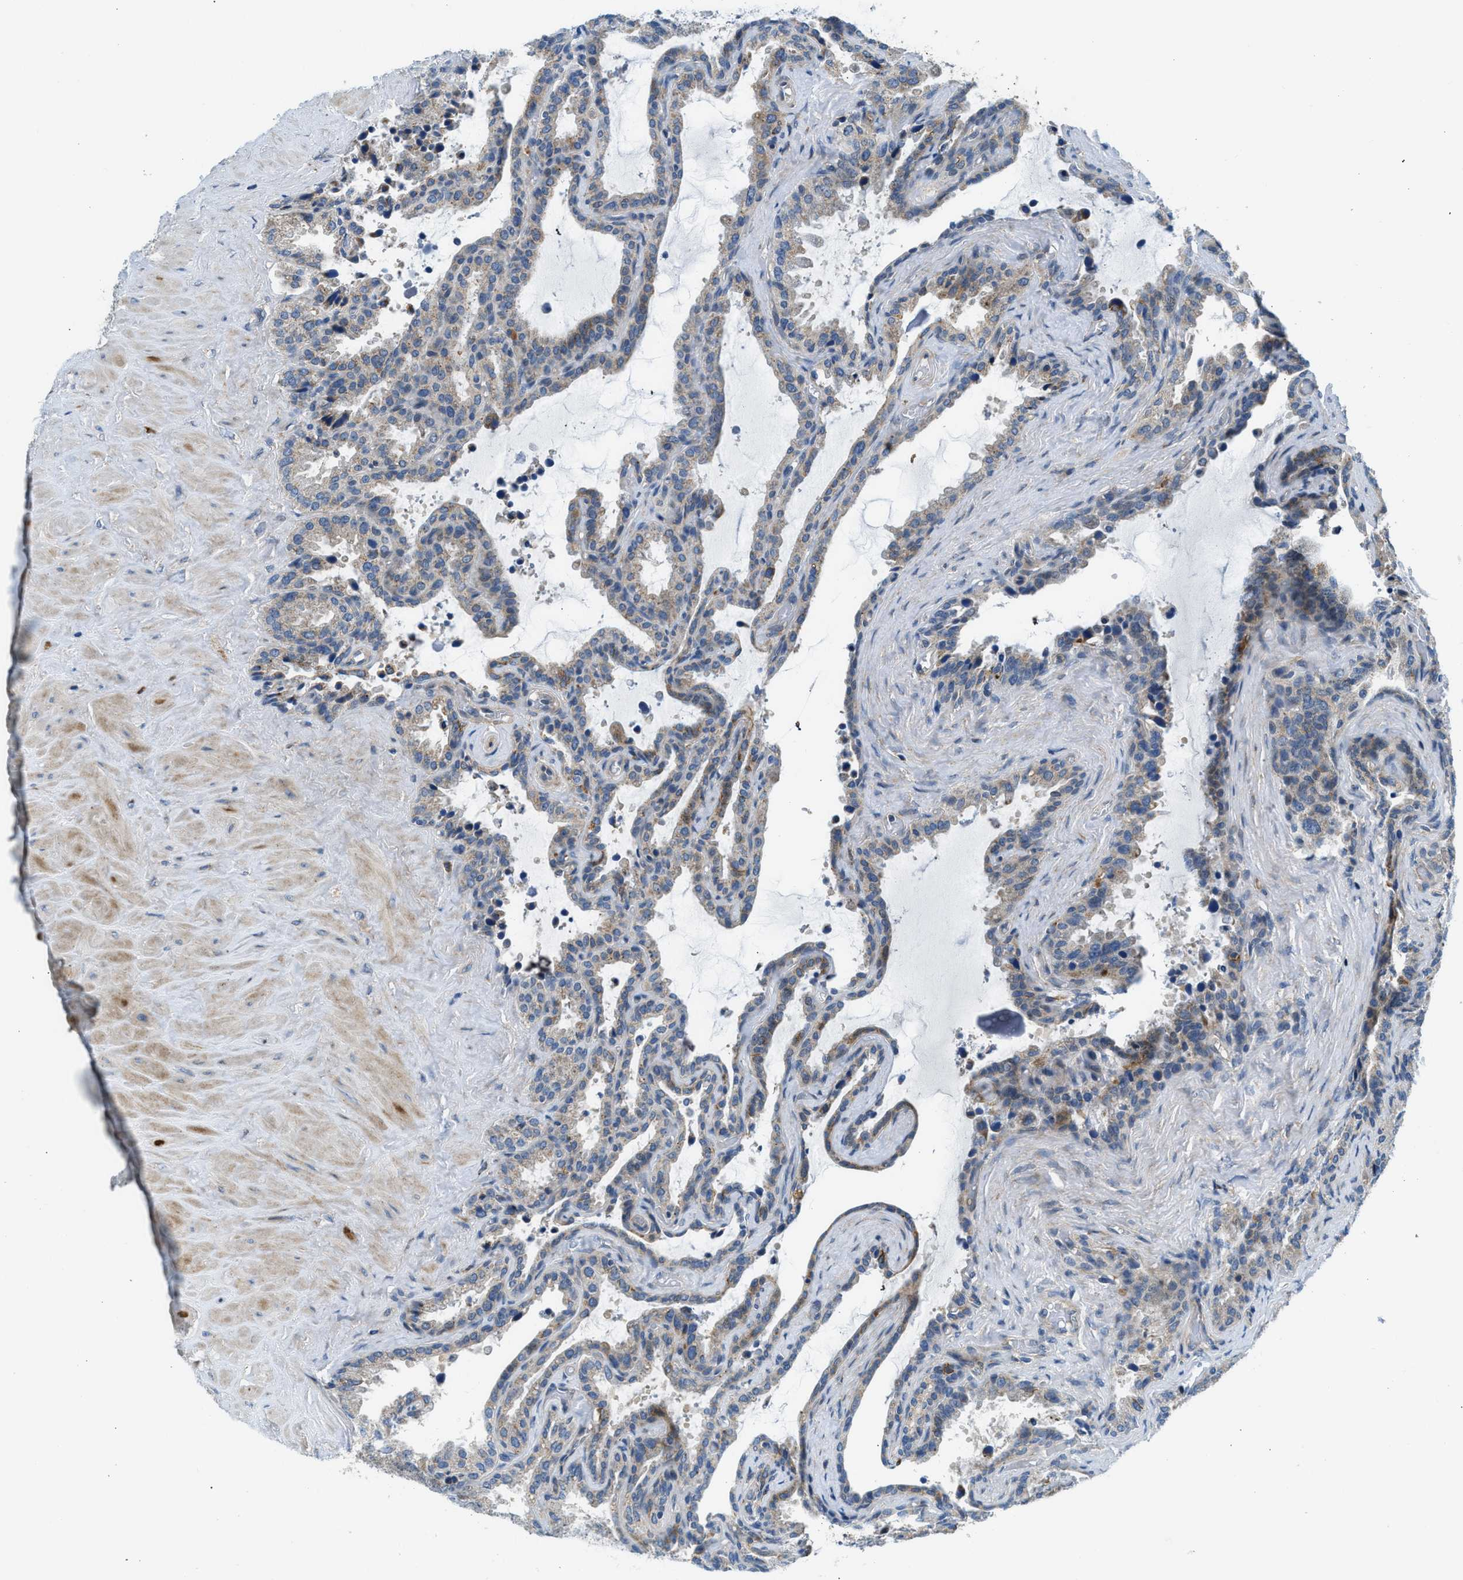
{"staining": {"intensity": "moderate", "quantity": ">75%", "location": "cytoplasmic/membranous"}, "tissue": "seminal vesicle", "cell_type": "Glandular cells", "image_type": "normal", "snomed": [{"axis": "morphology", "description": "Normal tissue, NOS"}, {"axis": "topography", "description": "Seminal veicle"}], "caption": "An IHC photomicrograph of benign tissue is shown. Protein staining in brown labels moderate cytoplasmic/membranous positivity in seminal vesicle within glandular cells.", "gene": "LPIN2", "patient": {"sex": "male", "age": 46}}